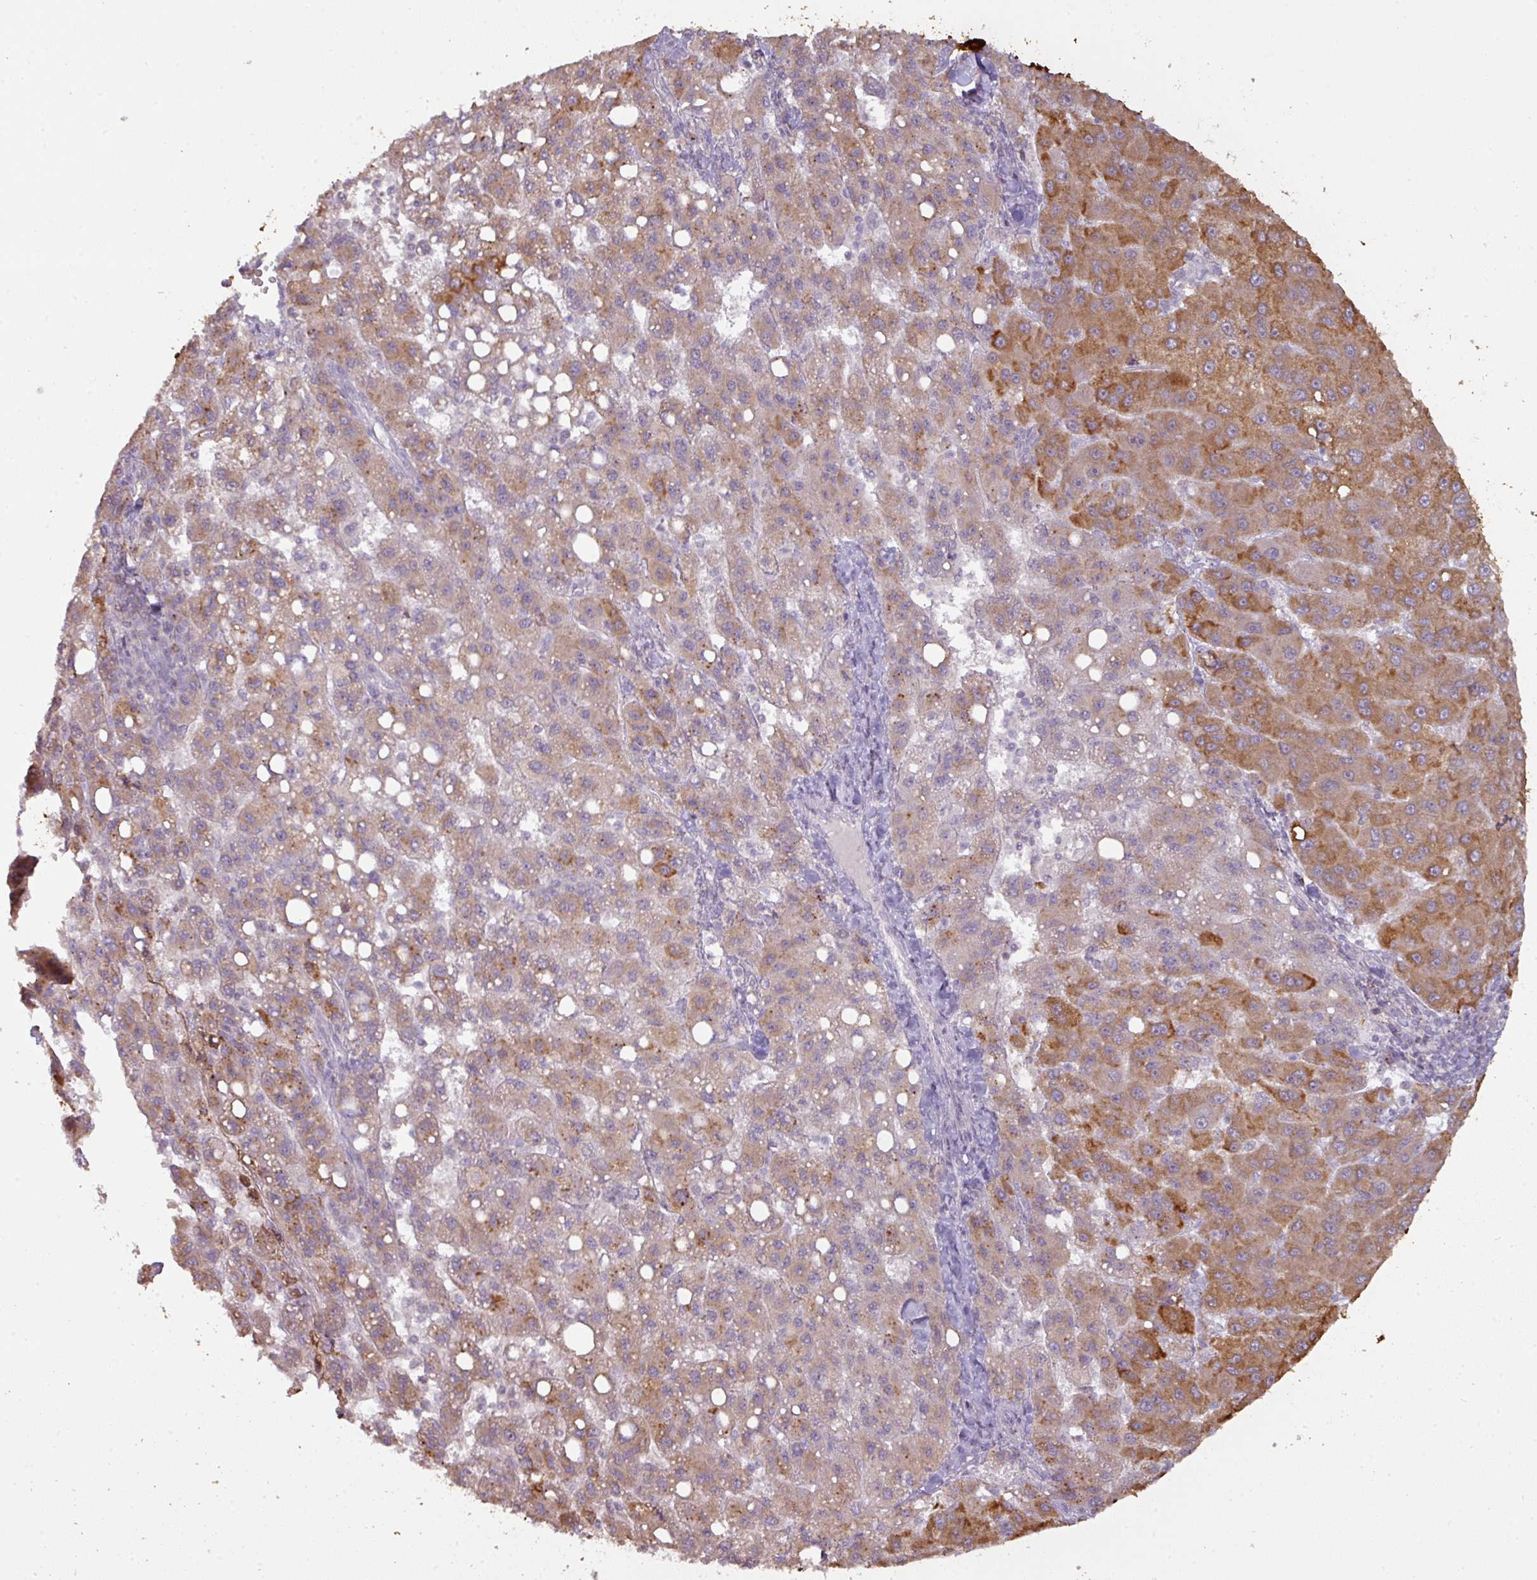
{"staining": {"intensity": "moderate", "quantity": "25%-75%", "location": "cytoplasmic/membranous"}, "tissue": "liver cancer", "cell_type": "Tumor cells", "image_type": "cancer", "snomed": [{"axis": "morphology", "description": "Carcinoma, Hepatocellular, NOS"}, {"axis": "topography", "description": "Liver"}], "caption": "A brown stain labels moderate cytoplasmic/membranous expression of a protein in liver cancer tumor cells. (Brightfield microscopy of DAB IHC at high magnification).", "gene": "CXCR5", "patient": {"sex": "female", "age": 82}}